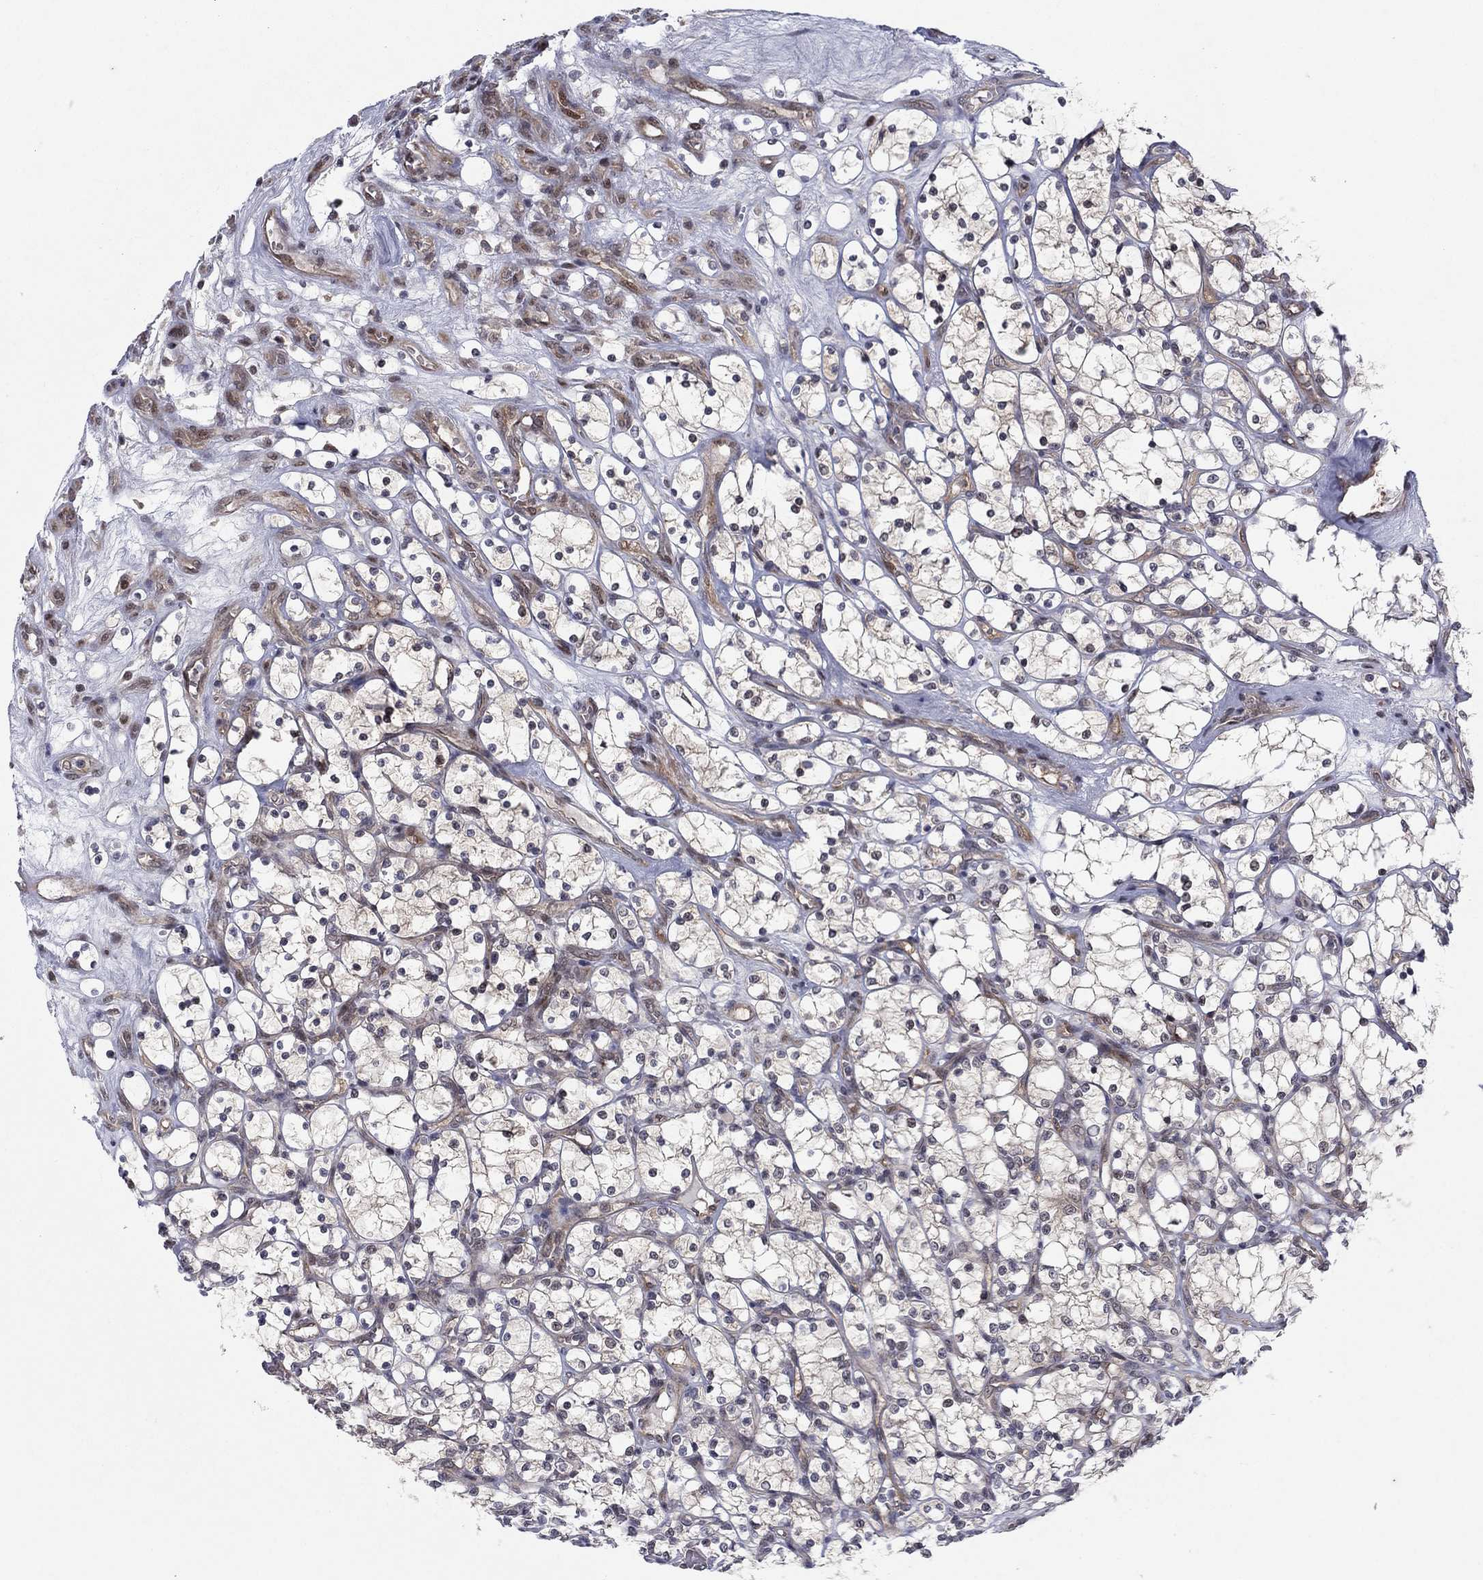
{"staining": {"intensity": "weak", "quantity": "<25%", "location": "cytoplasmic/membranous"}, "tissue": "renal cancer", "cell_type": "Tumor cells", "image_type": "cancer", "snomed": [{"axis": "morphology", "description": "Adenocarcinoma, NOS"}, {"axis": "topography", "description": "Kidney"}], "caption": "IHC photomicrograph of neoplastic tissue: human renal cancer stained with DAB reveals no significant protein staining in tumor cells. The staining was performed using DAB to visualize the protein expression in brown, while the nuclei were stained in blue with hematoxylin (Magnification: 20x).", "gene": "PSMC1", "patient": {"sex": "female", "age": 69}}